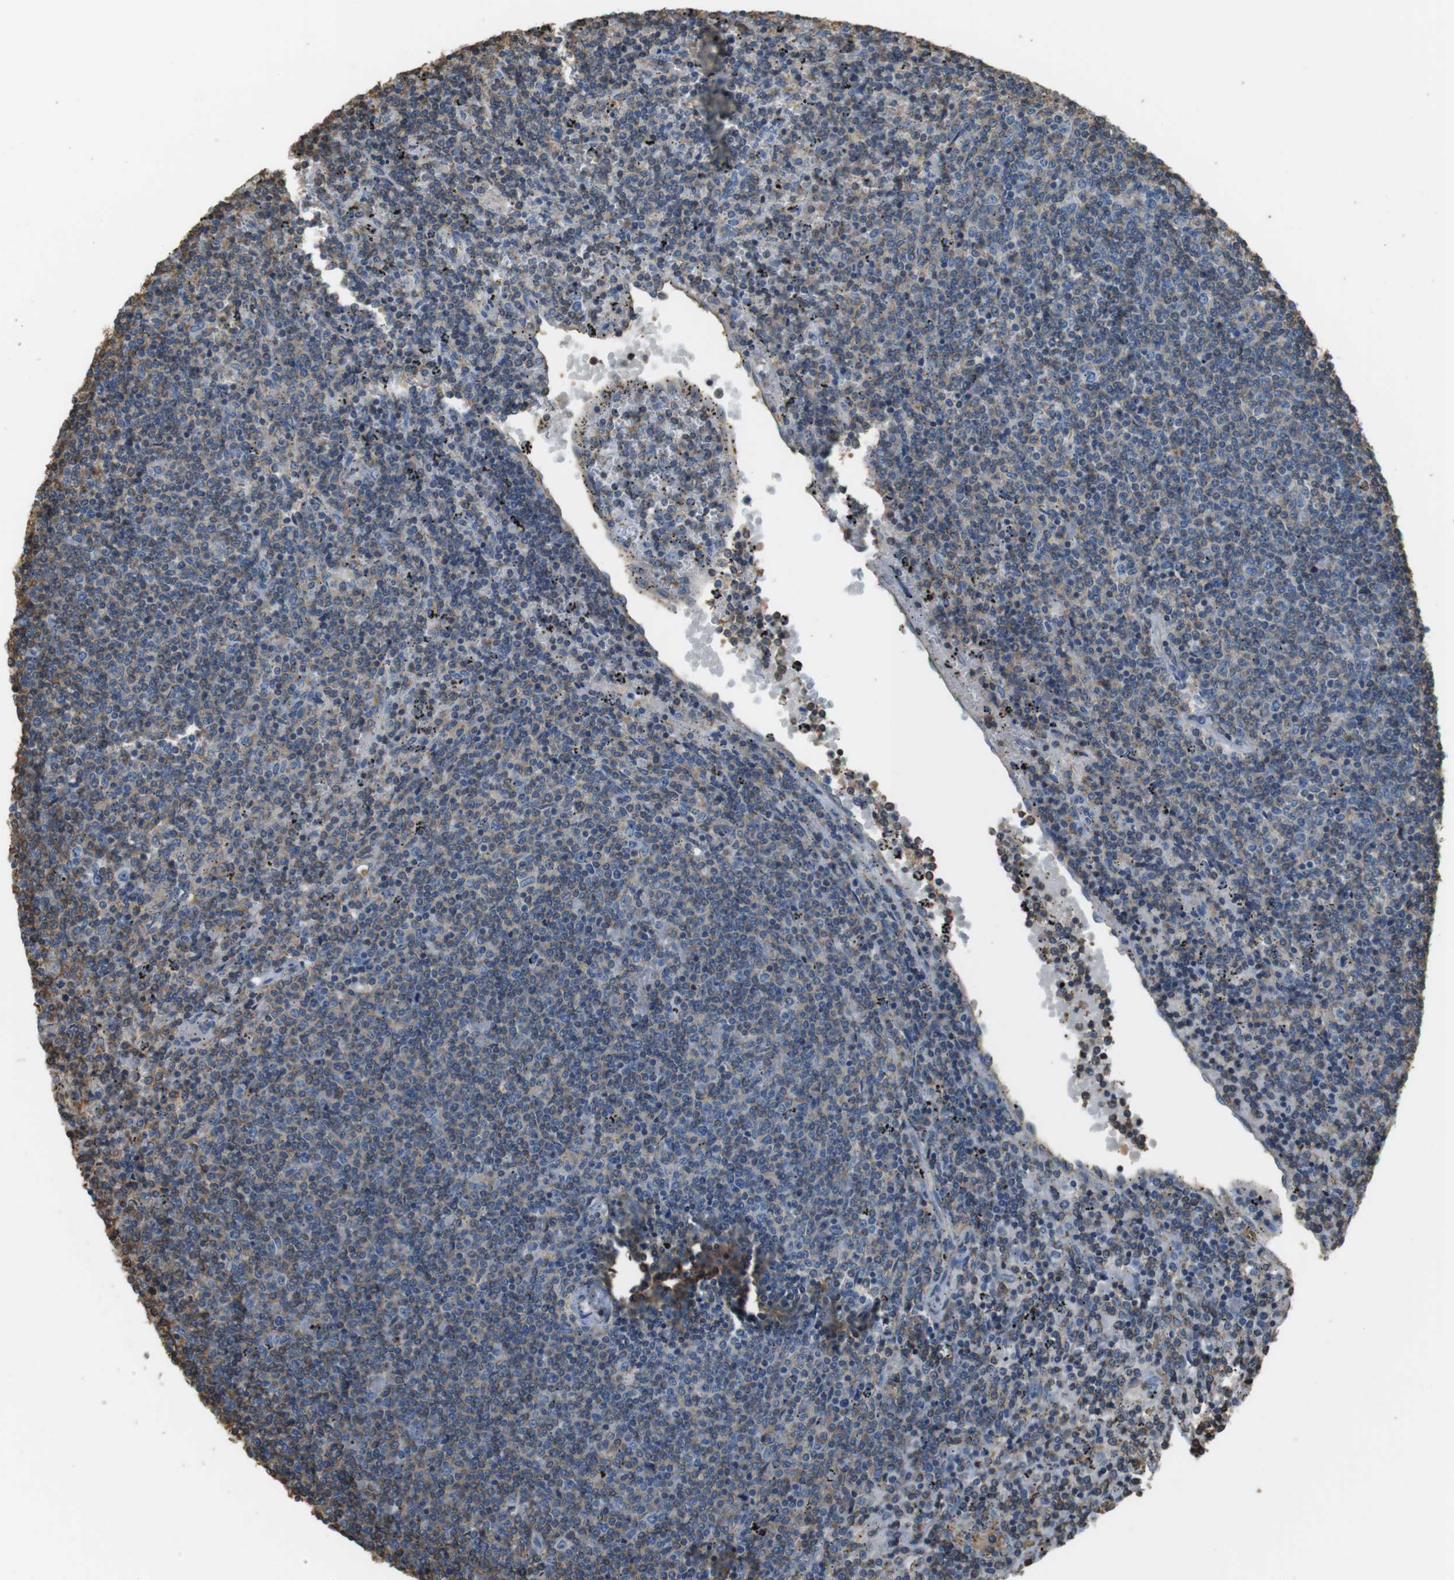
{"staining": {"intensity": "negative", "quantity": "none", "location": "none"}, "tissue": "lymphoma", "cell_type": "Tumor cells", "image_type": "cancer", "snomed": [{"axis": "morphology", "description": "Malignant lymphoma, non-Hodgkin's type, Low grade"}, {"axis": "topography", "description": "Spleen"}], "caption": "Immunohistochemistry of human low-grade malignant lymphoma, non-Hodgkin's type demonstrates no positivity in tumor cells.", "gene": "FCAR", "patient": {"sex": "female", "age": 50}}